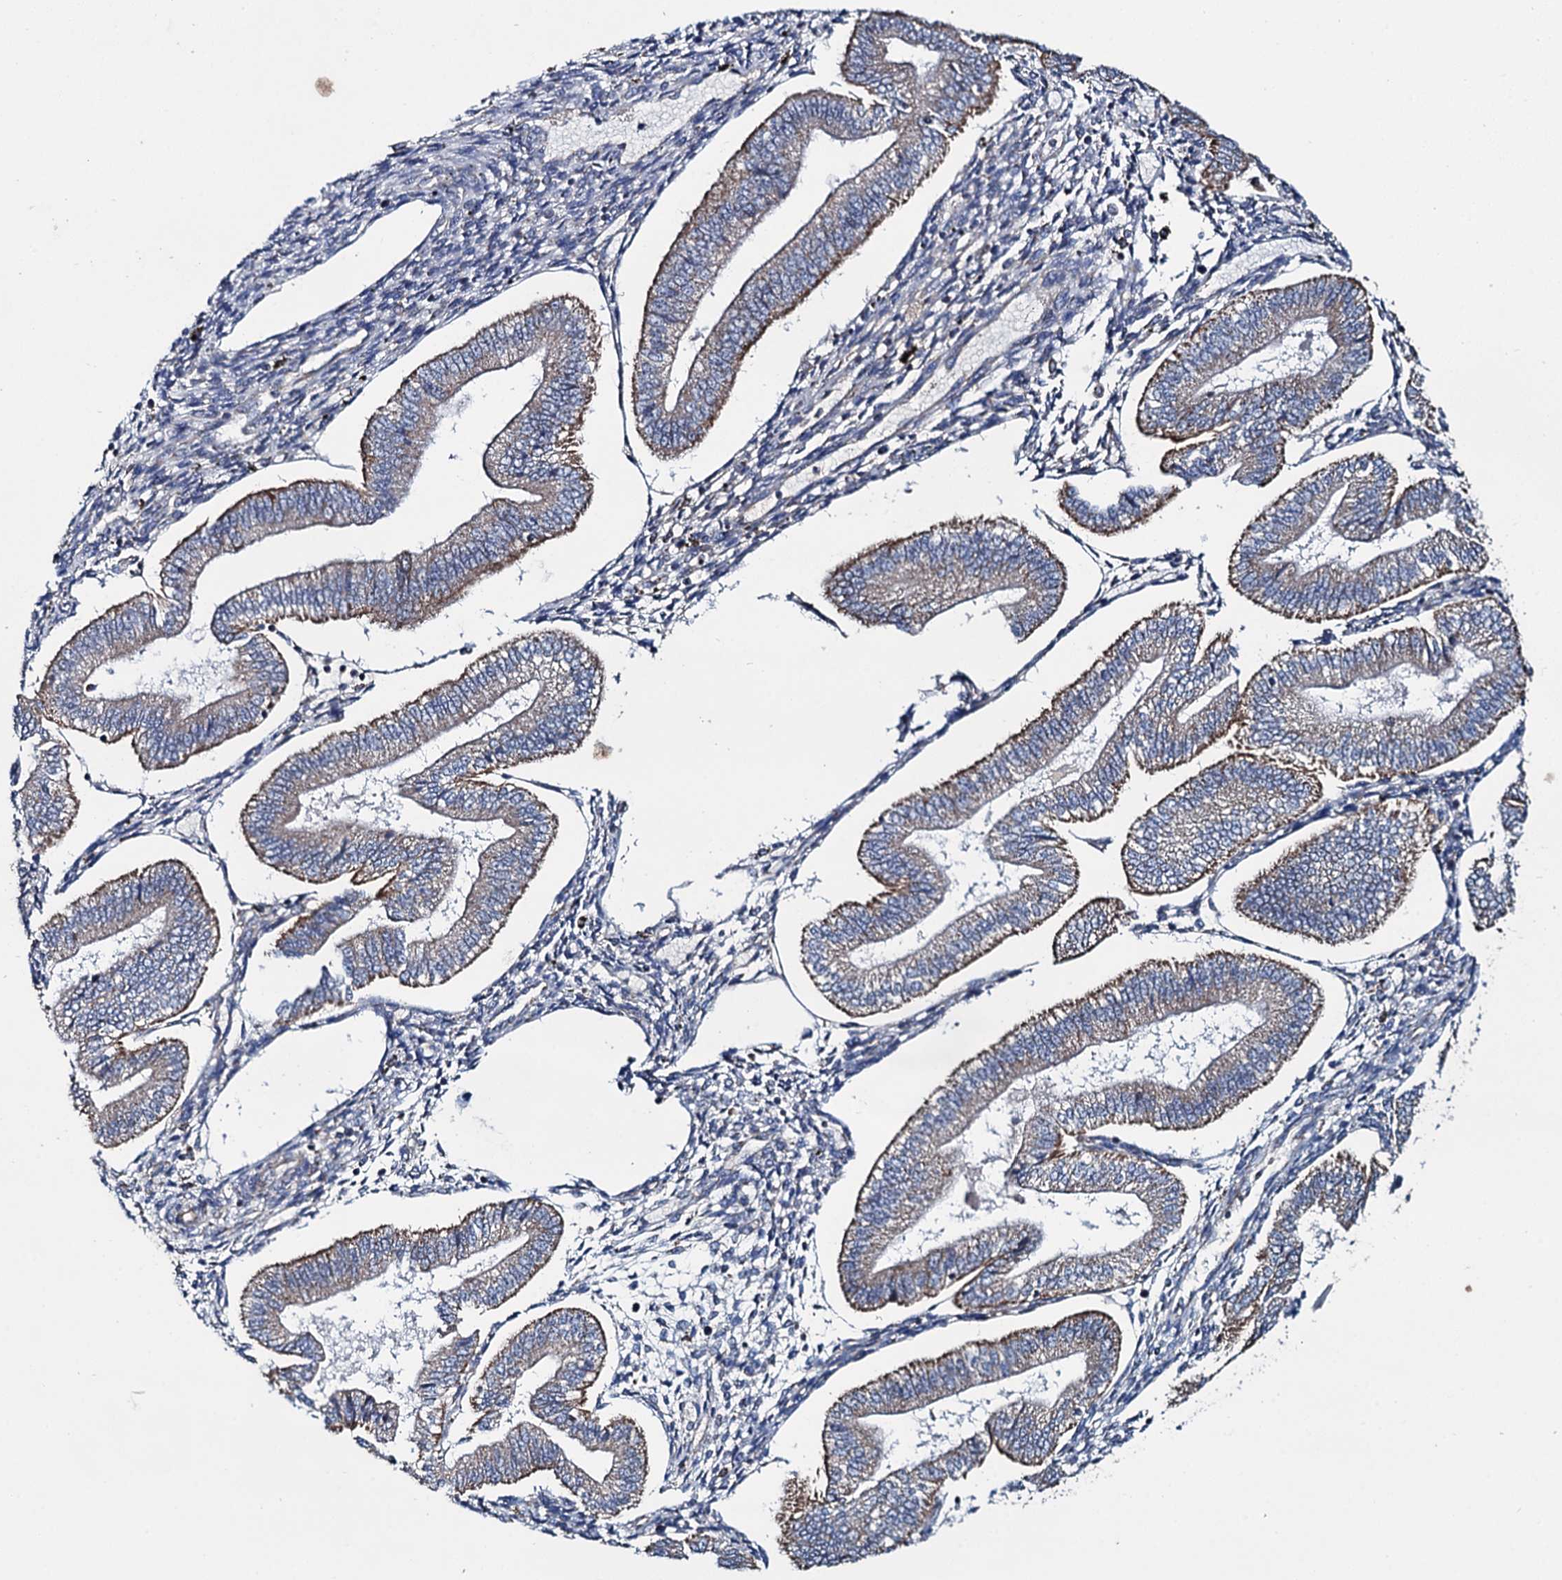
{"staining": {"intensity": "negative", "quantity": "none", "location": "none"}, "tissue": "endometrium", "cell_type": "Cells in endometrial stroma", "image_type": "normal", "snomed": [{"axis": "morphology", "description": "Normal tissue, NOS"}, {"axis": "topography", "description": "Endometrium"}], "caption": "IHC photomicrograph of normal human endometrium stained for a protein (brown), which reveals no staining in cells in endometrial stroma. (Brightfield microscopy of DAB (3,3'-diaminobenzidine) immunohistochemistry at high magnification).", "gene": "METTL4", "patient": {"sex": "female", "age": 34}}